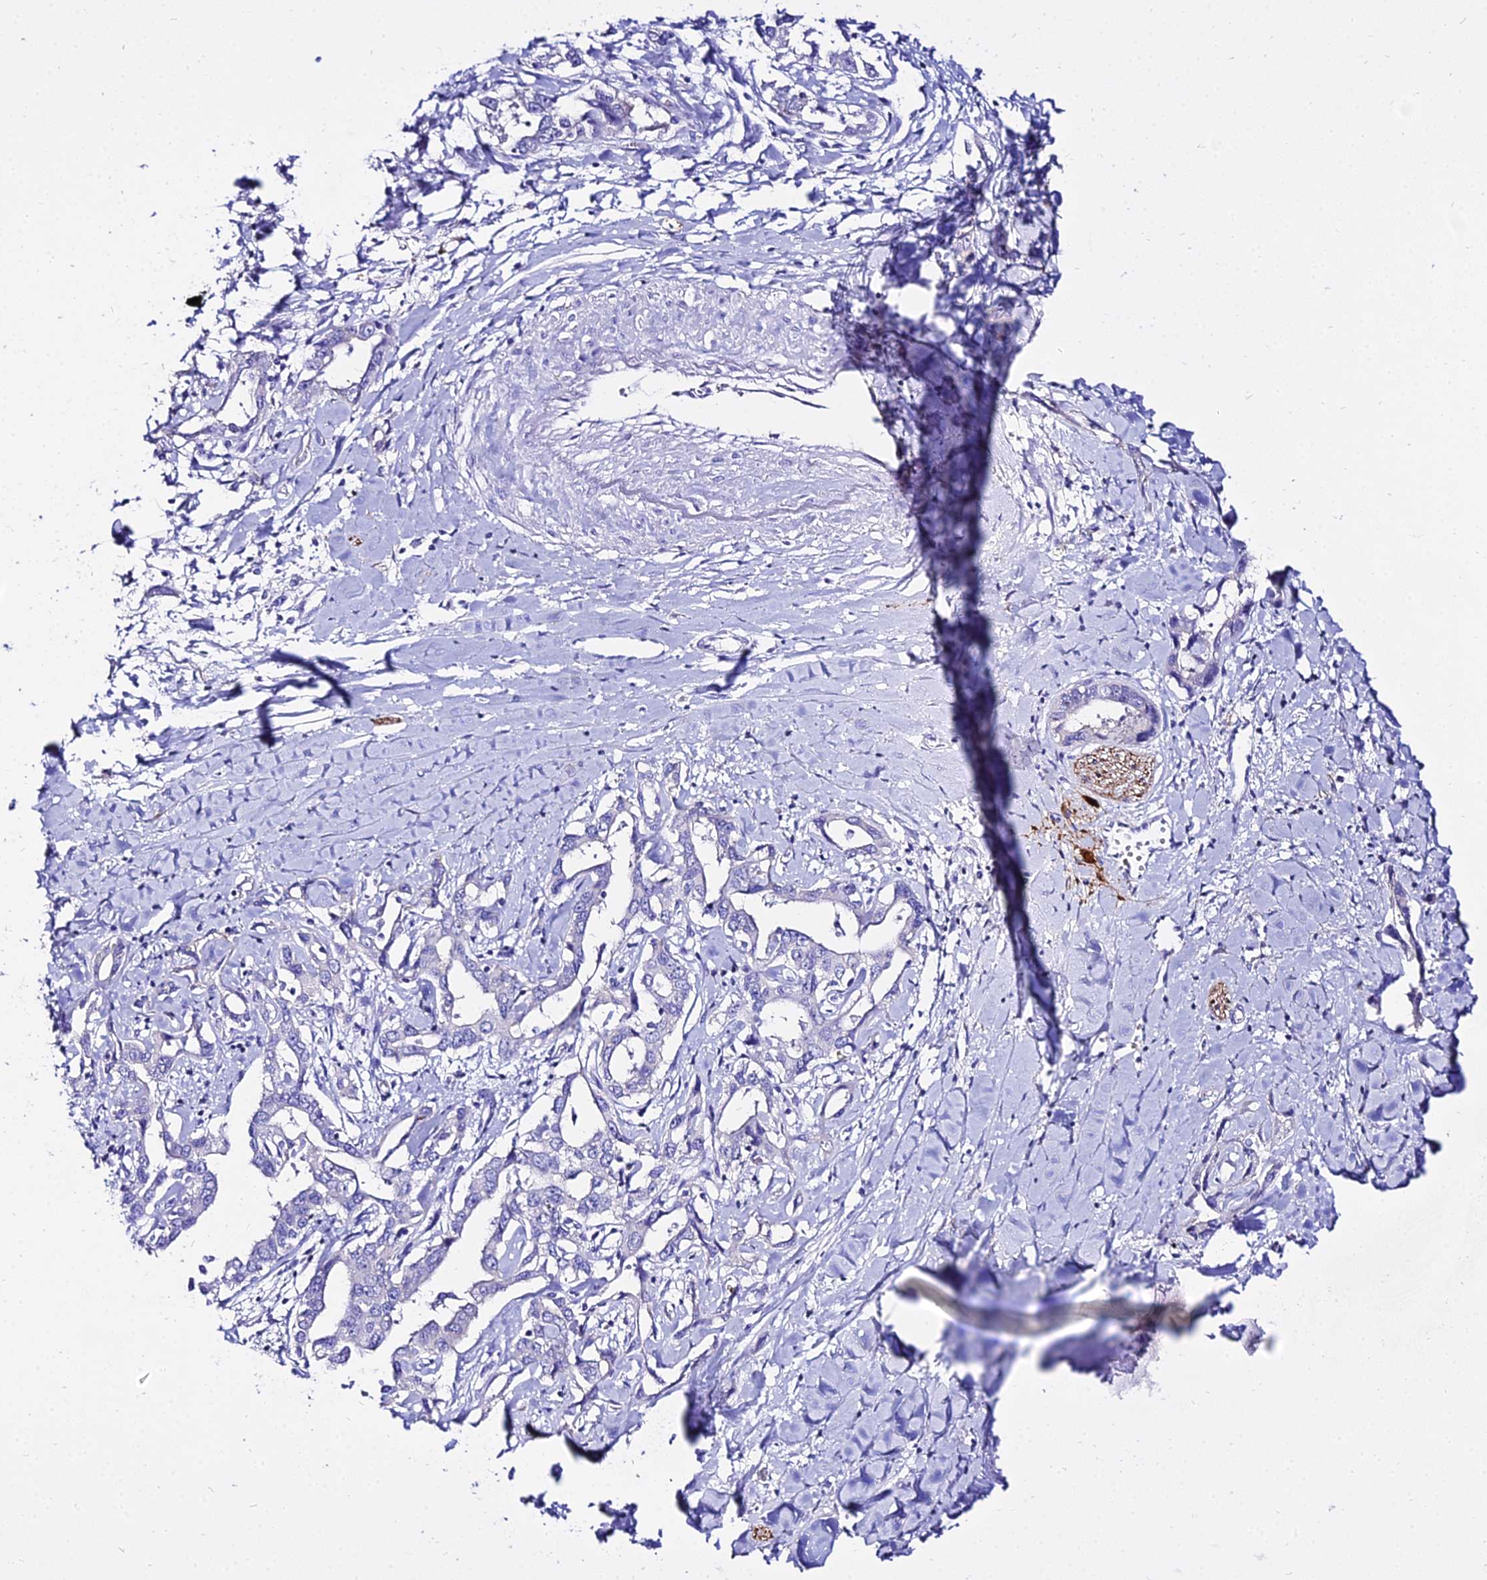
{"staining": {"intensity": "negative", "quantity": "none", "location": "none"}, "tissue": "liver cancer", "cell_type": "Tumor cells", "image_type": "cancer", "snomed": [{"axis": "morphology", "description": "Cholangiocarcinoma"}, {"axis": "topography", "description": "Liver"}], "caption": "IHC histopathology image of neoplastic tissue: human liver cancer (cholangiocarcinoma) stained with DAB (3,3'-diaminobenzidine) reveals no significant protein expression in tumor cells.", "gene": "TUBA3D", "patient": {"sex": "male", "age": 59}}